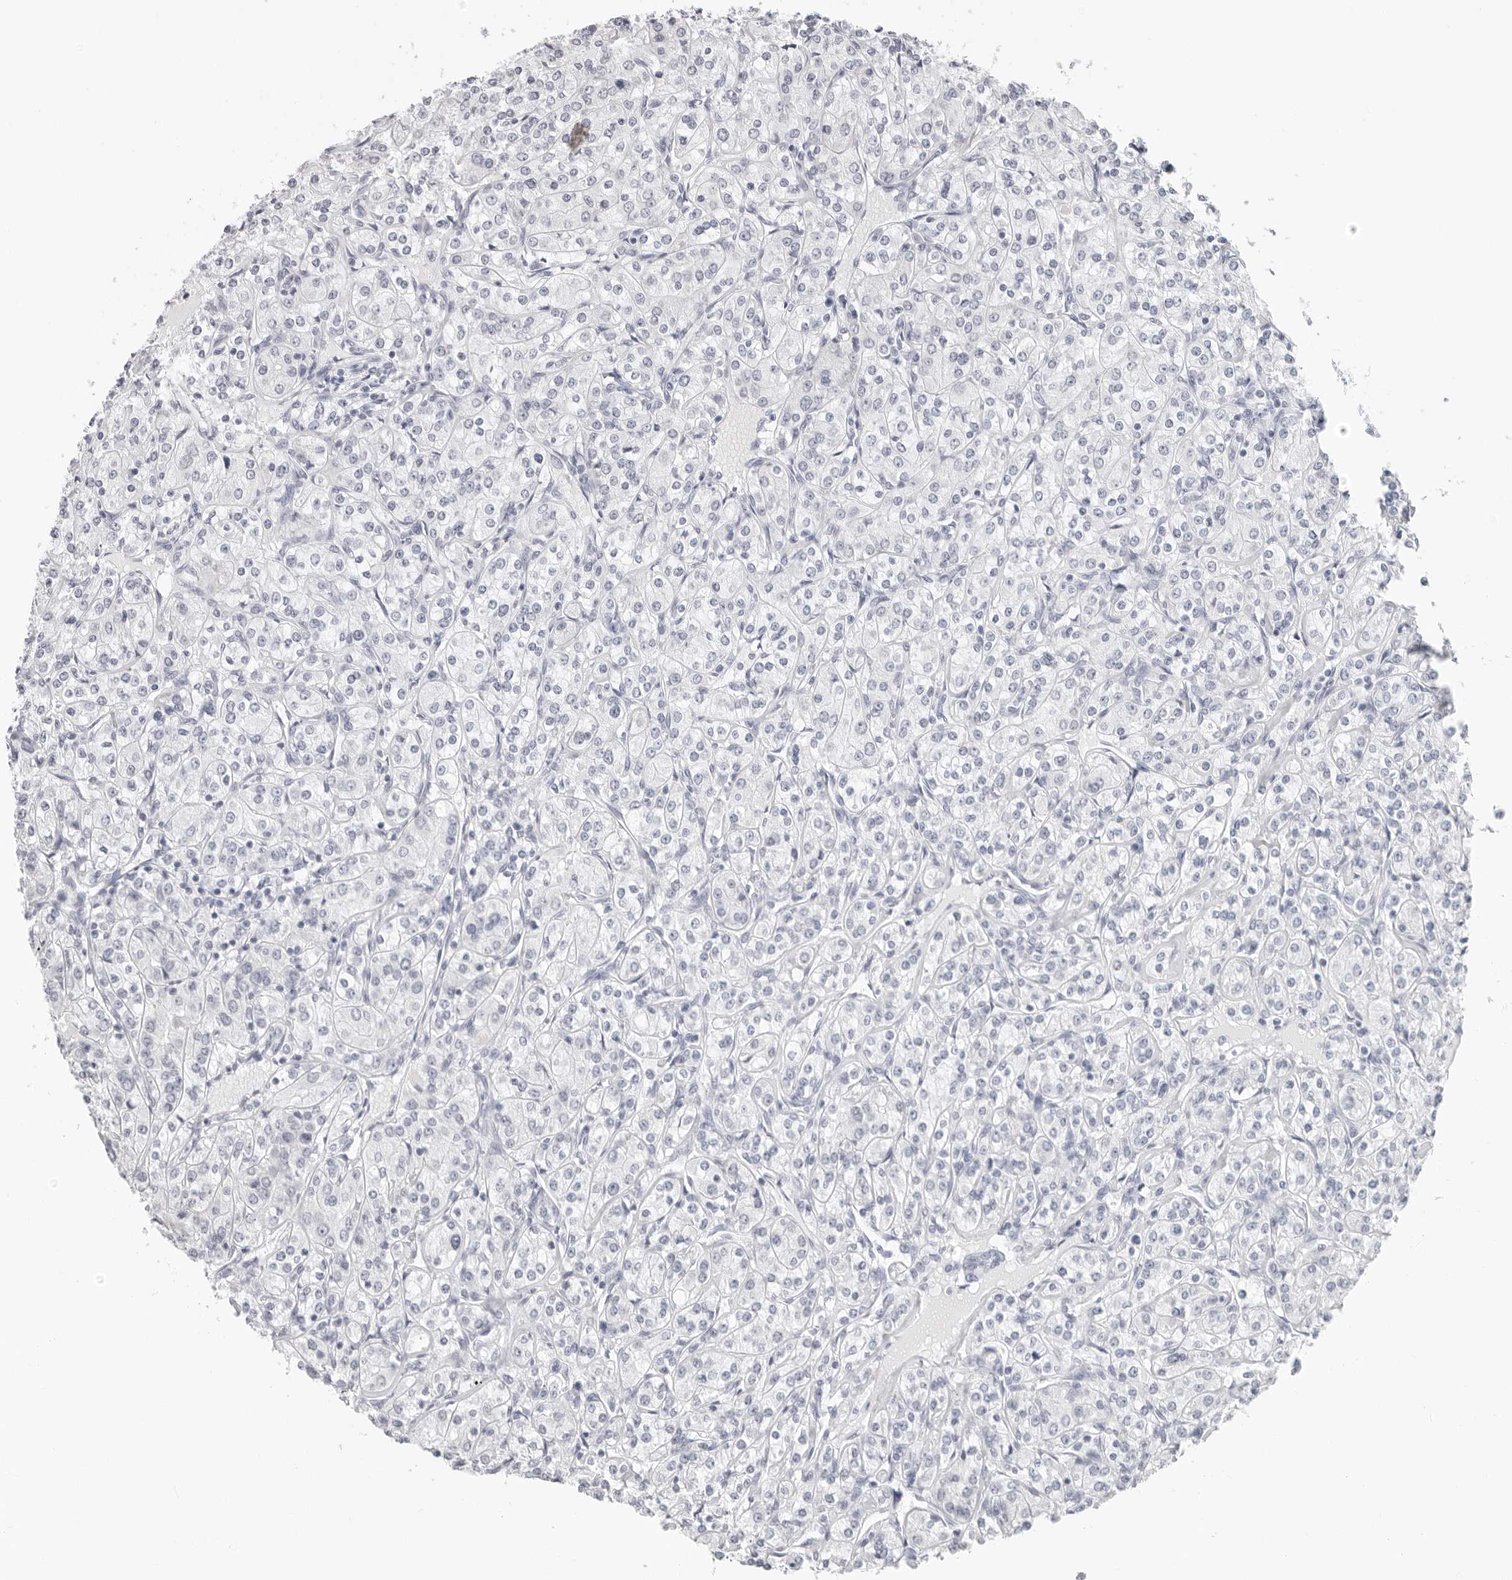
{"staining": {"intensity": "negative", "quantity": "none", "location": "none"}, "tissue": "renal cancer", "cell_type": "Tumor cells", "image_type": "cancer", "snomed": [{"axis": "morphology", "description": "Adenocarcinoma, NOS"}, {"axis": "topography", "description": "Kidney"}], "caption": "This image is of renal cancer (adenocarcinoma) stained with immunohistochemistry (IHC) to label a protein in brown with the nuclei are counter-stained blue. There is no staining in tumor cells.", "gene": "AGMAT", "patient": {"sex": "male", "age": 77}}